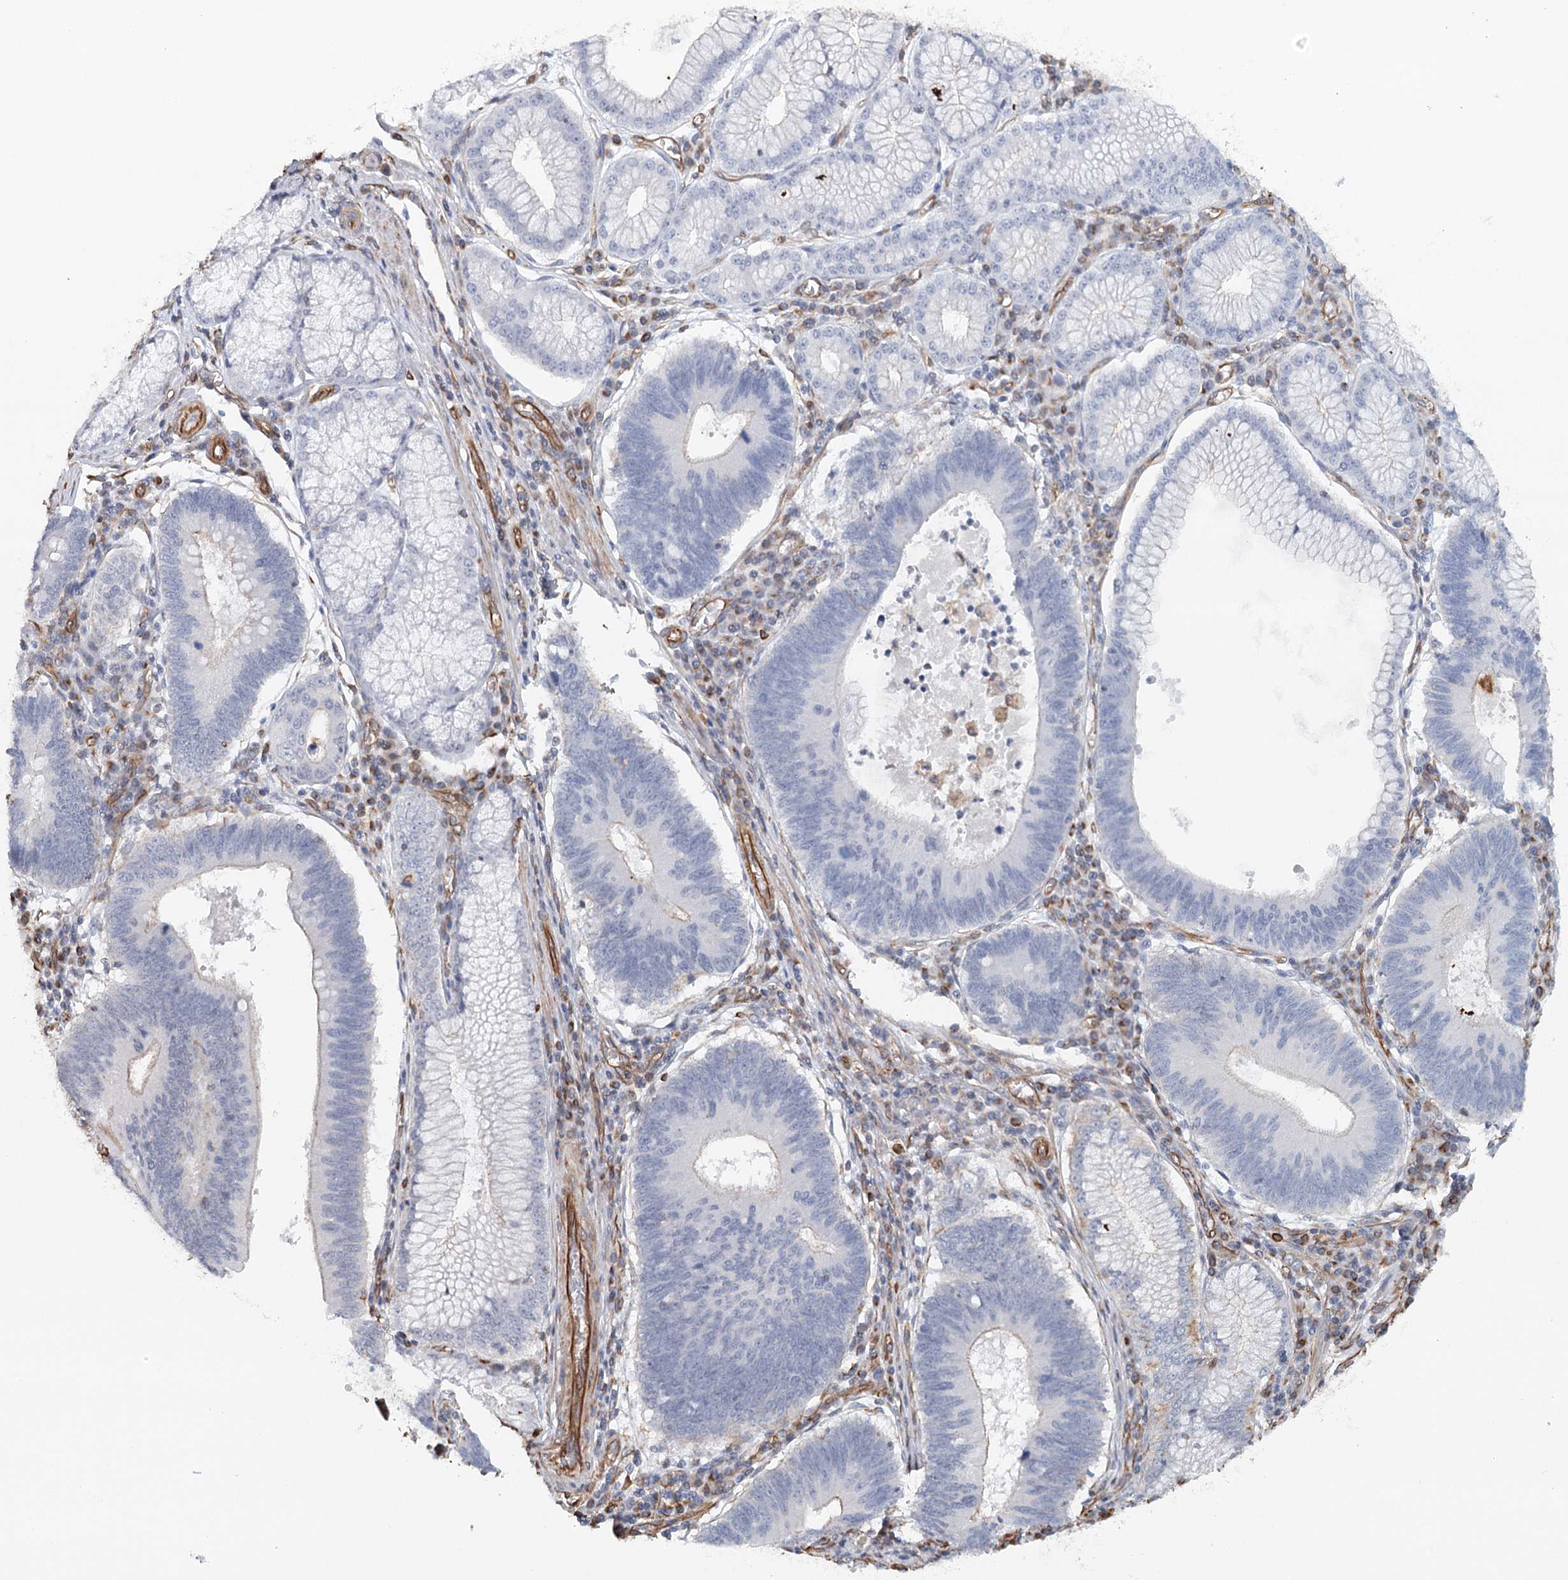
{"staining": {"intensity": "negative", "quantity": "none", "location": "none"}, "tissue": "stomach cancer", "cell_type": "Tumor cells", "image_type": "cancer", "snomed": [{"axis": "morphology", "description": "Adenocarcinoma, NOS"}, {"axis": "topography", "description": "Stomach"}], "caption": "Tumor cells show no significant staining in stomach adenocarcinoma.", "gene": "SYNPO", "patient": {"sex": "male", "age": 59}}